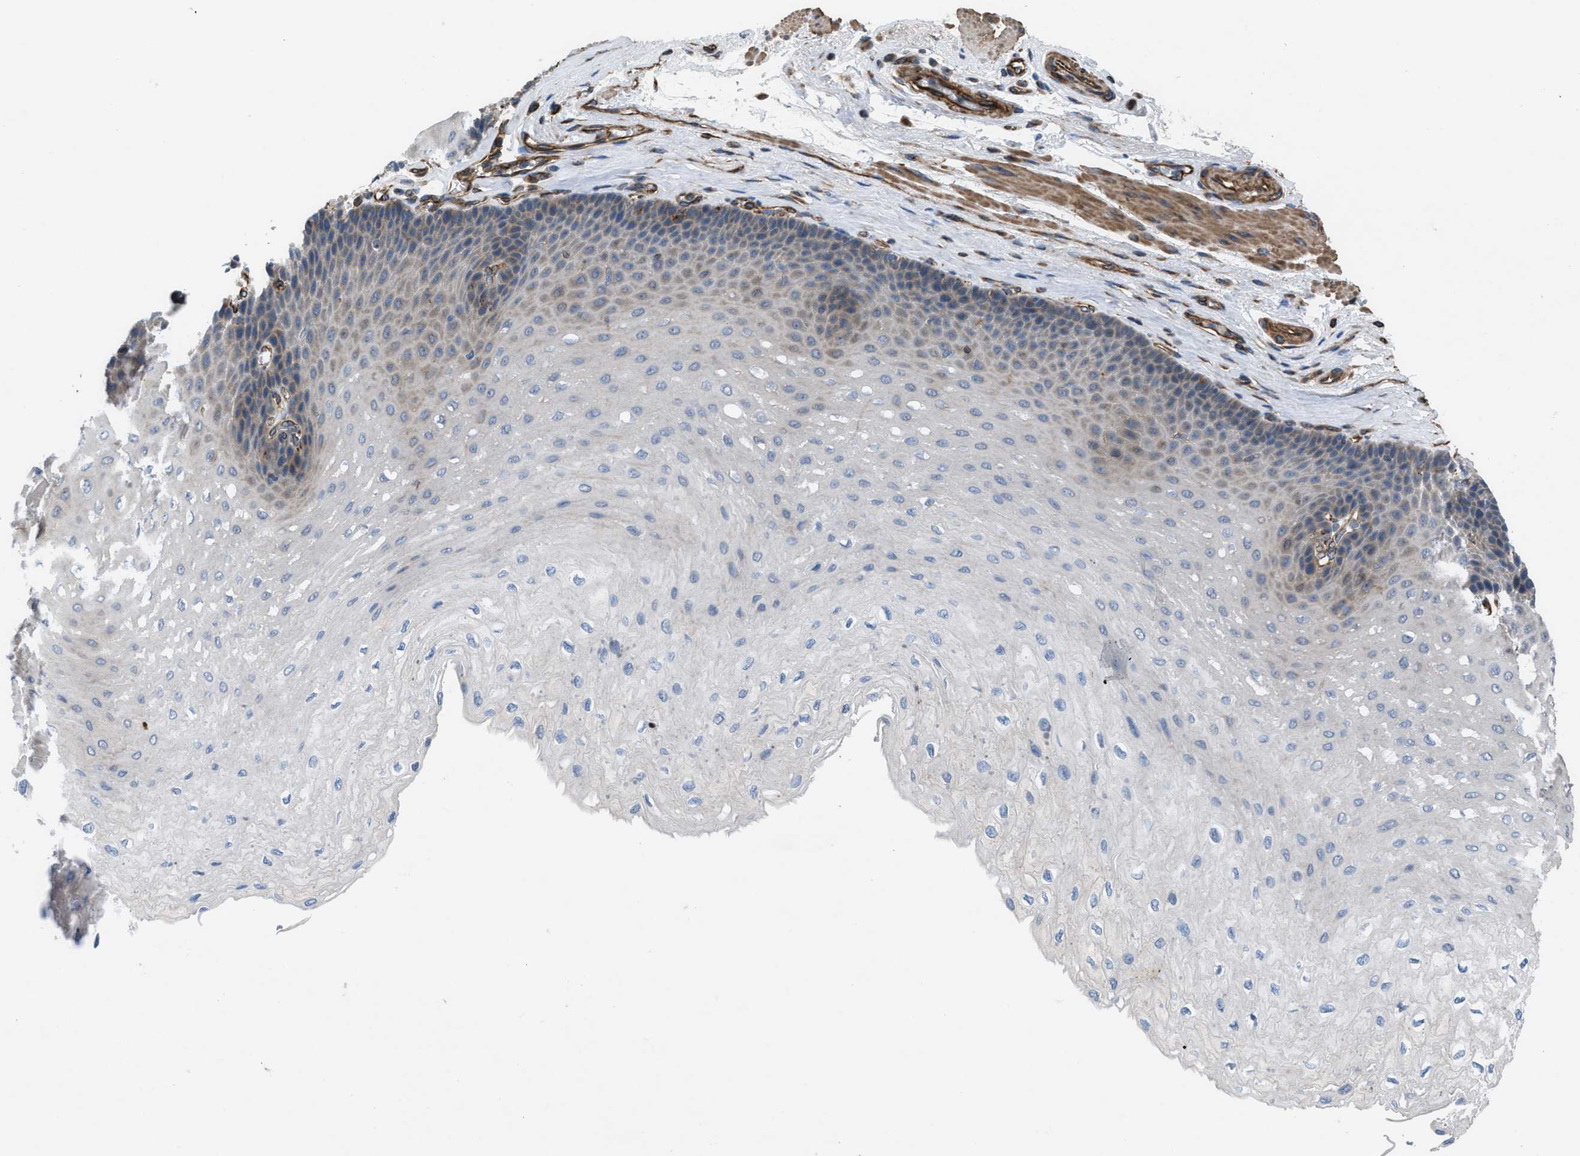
{"staining": {"intensity": "weak", "quantity": "<25%", "location": "cytoplasmic/membranous"}, "tissue": "esophagus", "cell_type": "Squamous epithelial cells", "image_type": "normal", "snomed": [{"axis": "morphology", "description": "Normal tissue, NOS"}, {"axis": "topography", "description": "Esophagus"}], "caption": "Immunohistochemistry (IHC) histopathology image of normal human esophagus stained for a protein (brown), which reveals no staining in squamous epithelial cells. (DAB (3,3'-diaminobenzidine) IHC, high magnification).", "gene": "SLC6A9", "patient": {"sex": "female", "age": 72}}